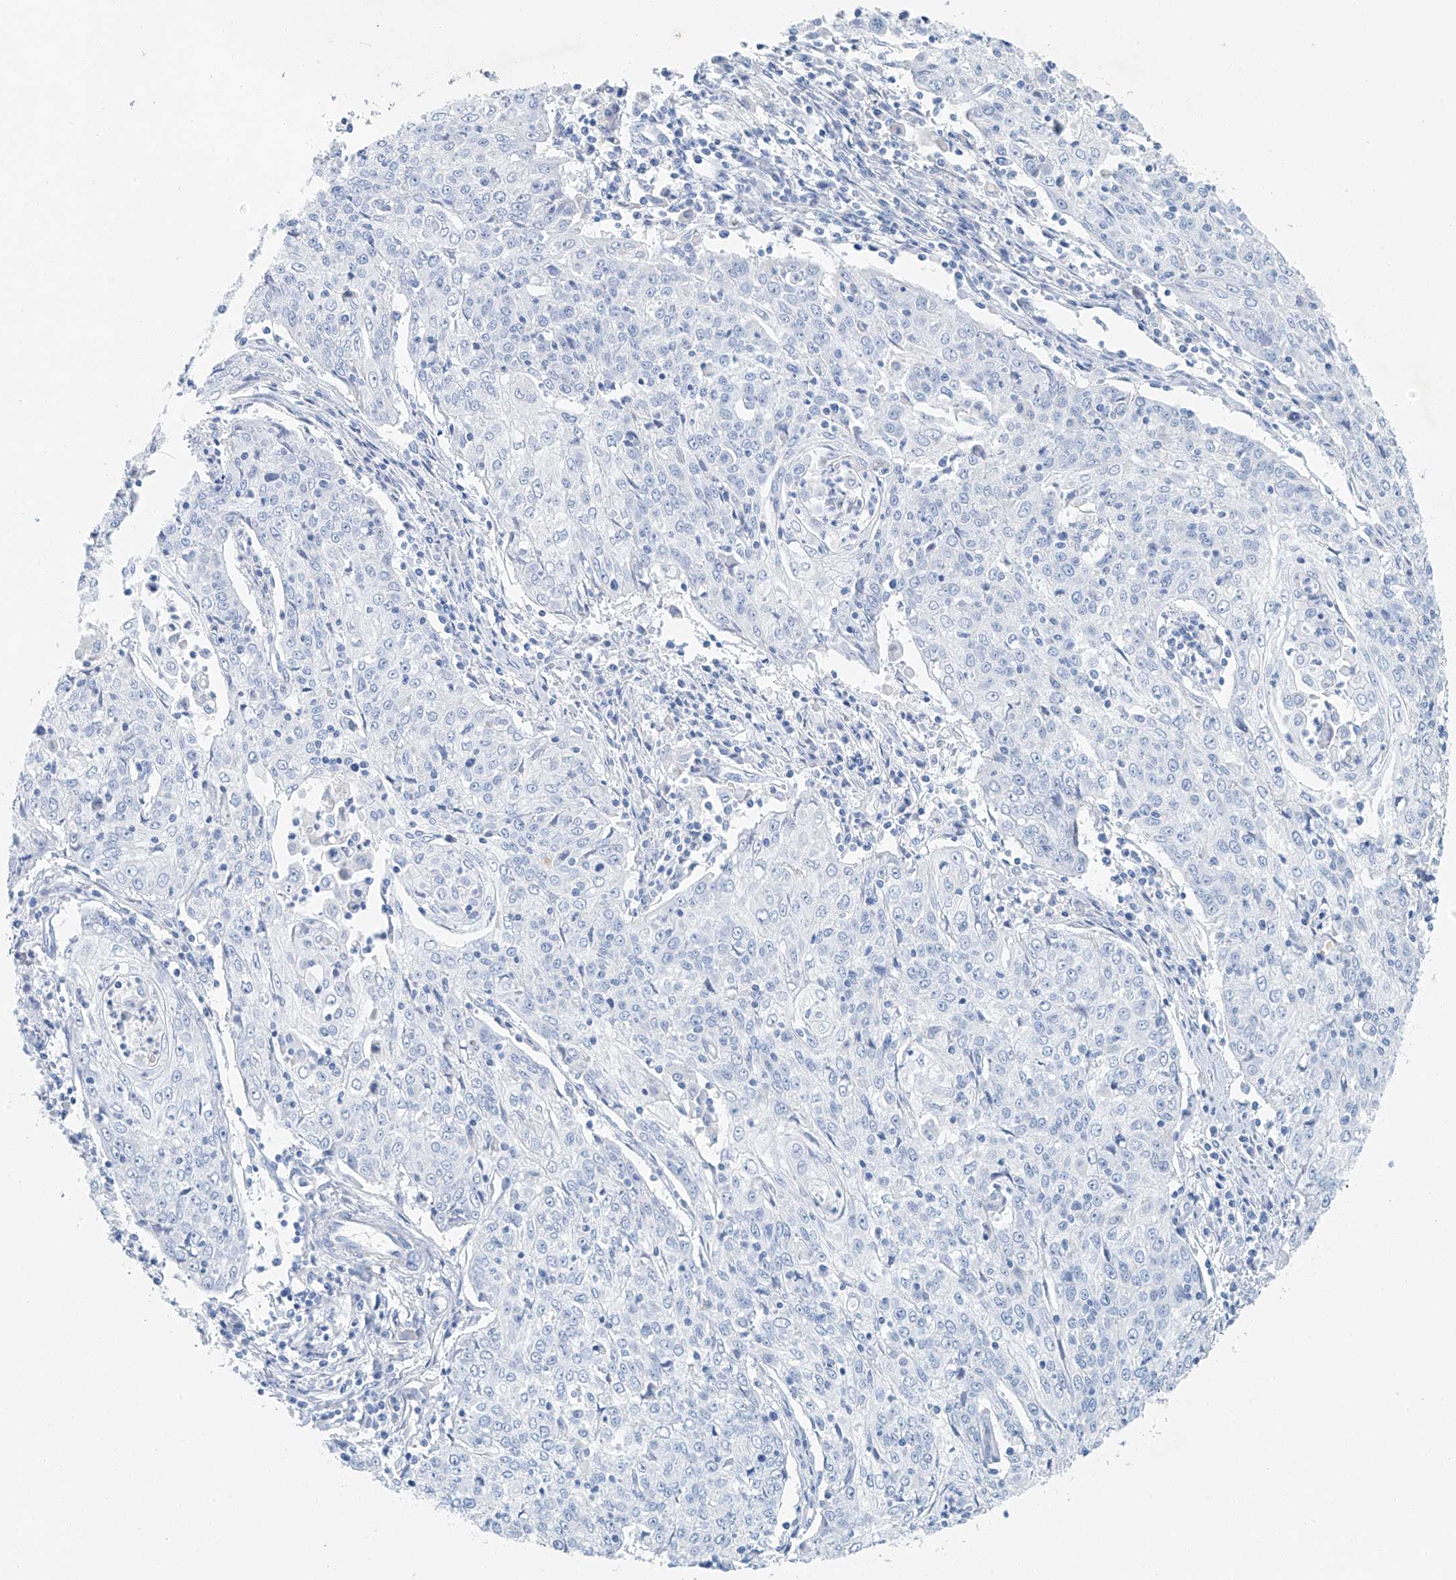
{"staining": {"intensity": "negative", "quantity": "none", "location": "none"}, "tissue": "cervical cancer", "cell_type": "Tumor cells", "image_type": "cancer", "snomed": [{"axis": "morphology", "description": "Squamous cell carcinoma, NOS"}, {"axis": "topography", "description": "Cervix"}], "caption": "Cervical cancer (squamous cell carcinoma) was stained to show a protein in brown. There is no significant positivity in tumor cells.", "gene": "C1orf87", "patient": {"sex": "female", "age": 48}}